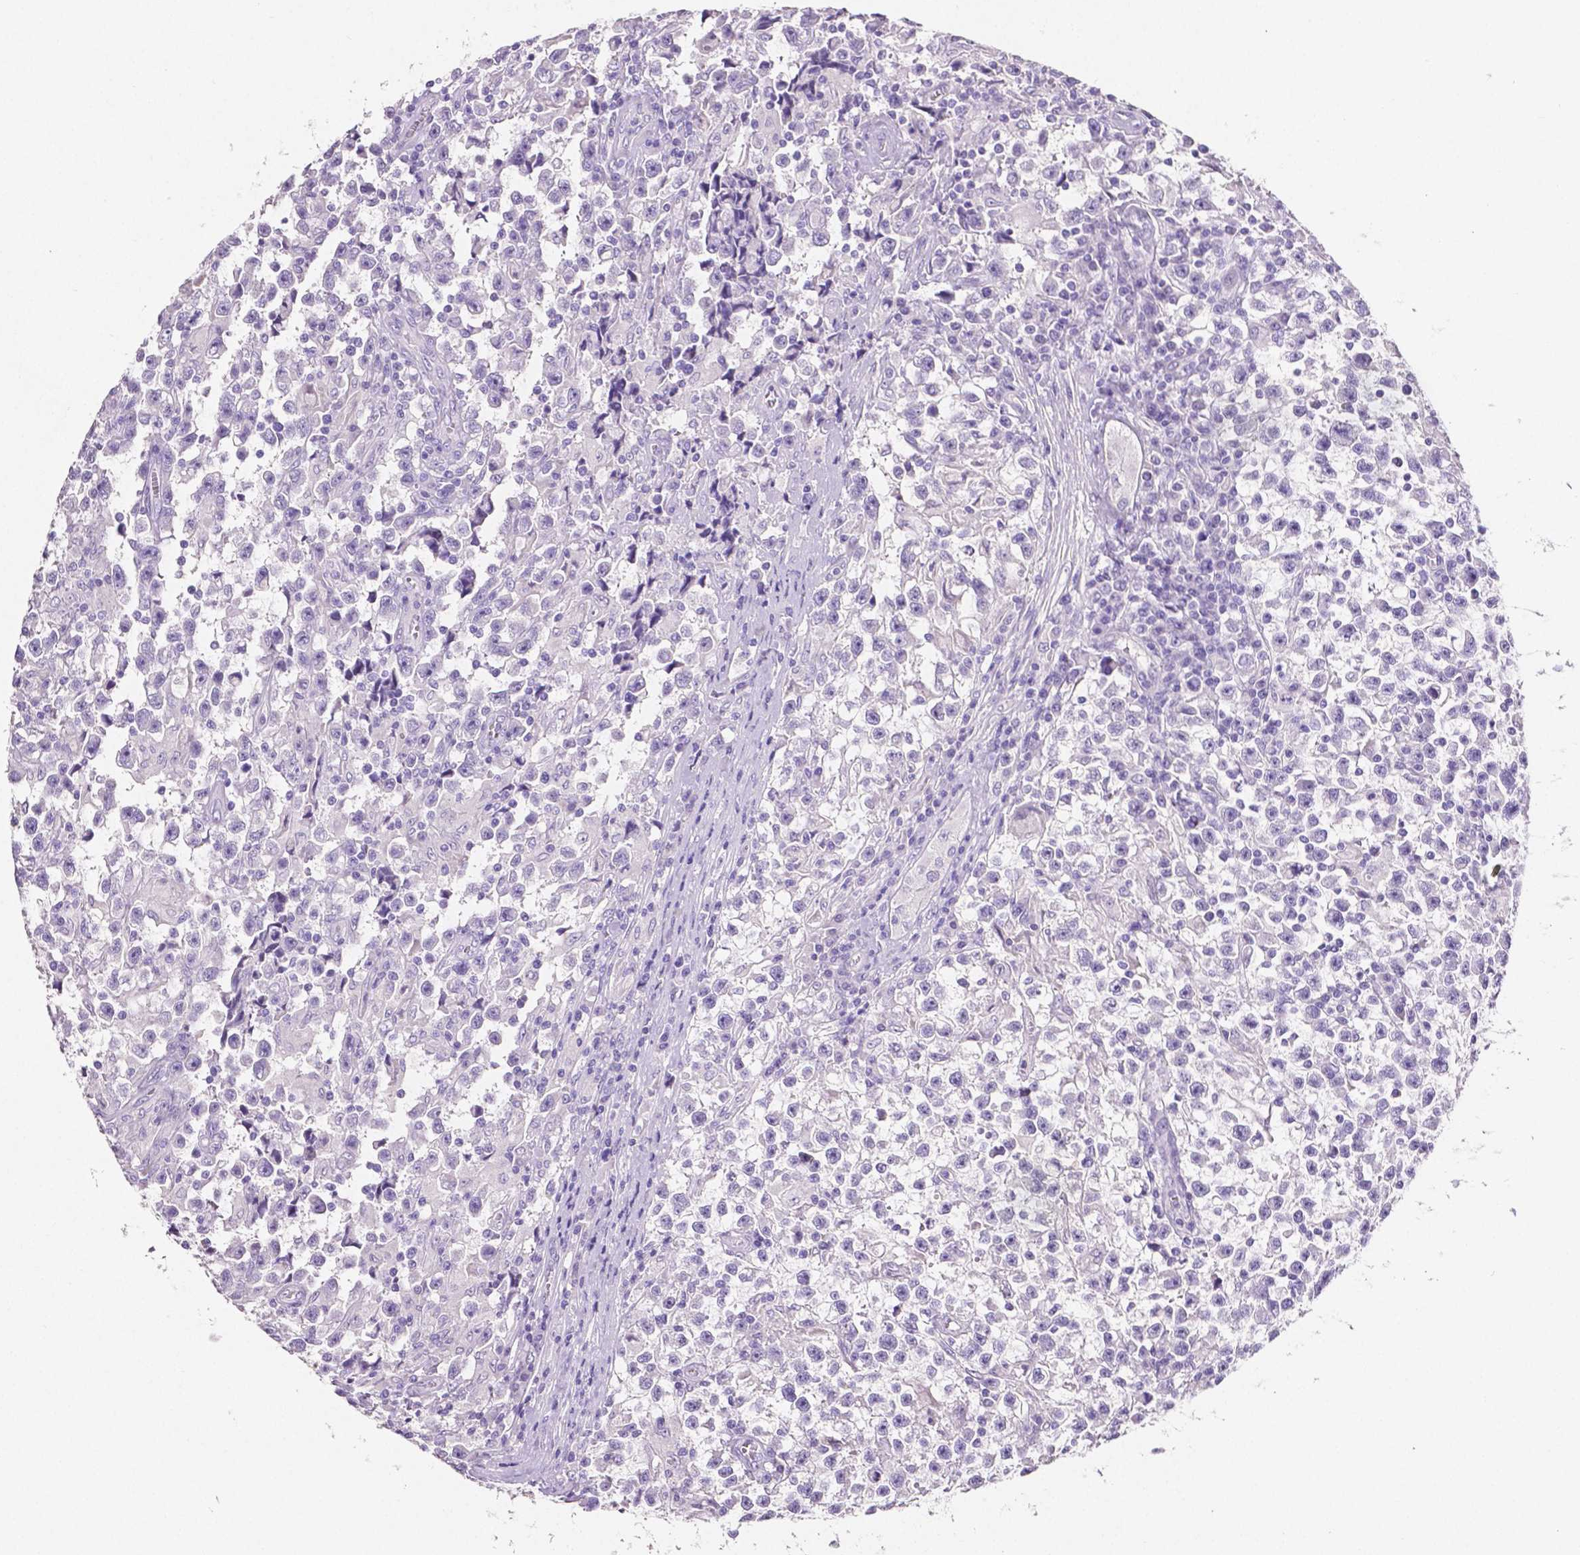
{"staining": {"intensity": "negative", "quantity": "none", "location": "none"}, "tissue": "testis cancer", "cell_type": "Tumor cells", "image_type": "cancer", "snomed": [{"axis": "morphology", "description": "Seminoma, NOS"}, {"axis": "topography", "description": "Testis"}], "caption": "A high-resolution photomicrograph shows immunohistochemistry (IHC) staining of testis cancer (seminoma), which demonstrates no significant positivity in tumor cells.", "gene": "SLC22A2", "patient": {"sex": "male", "age": 31}}